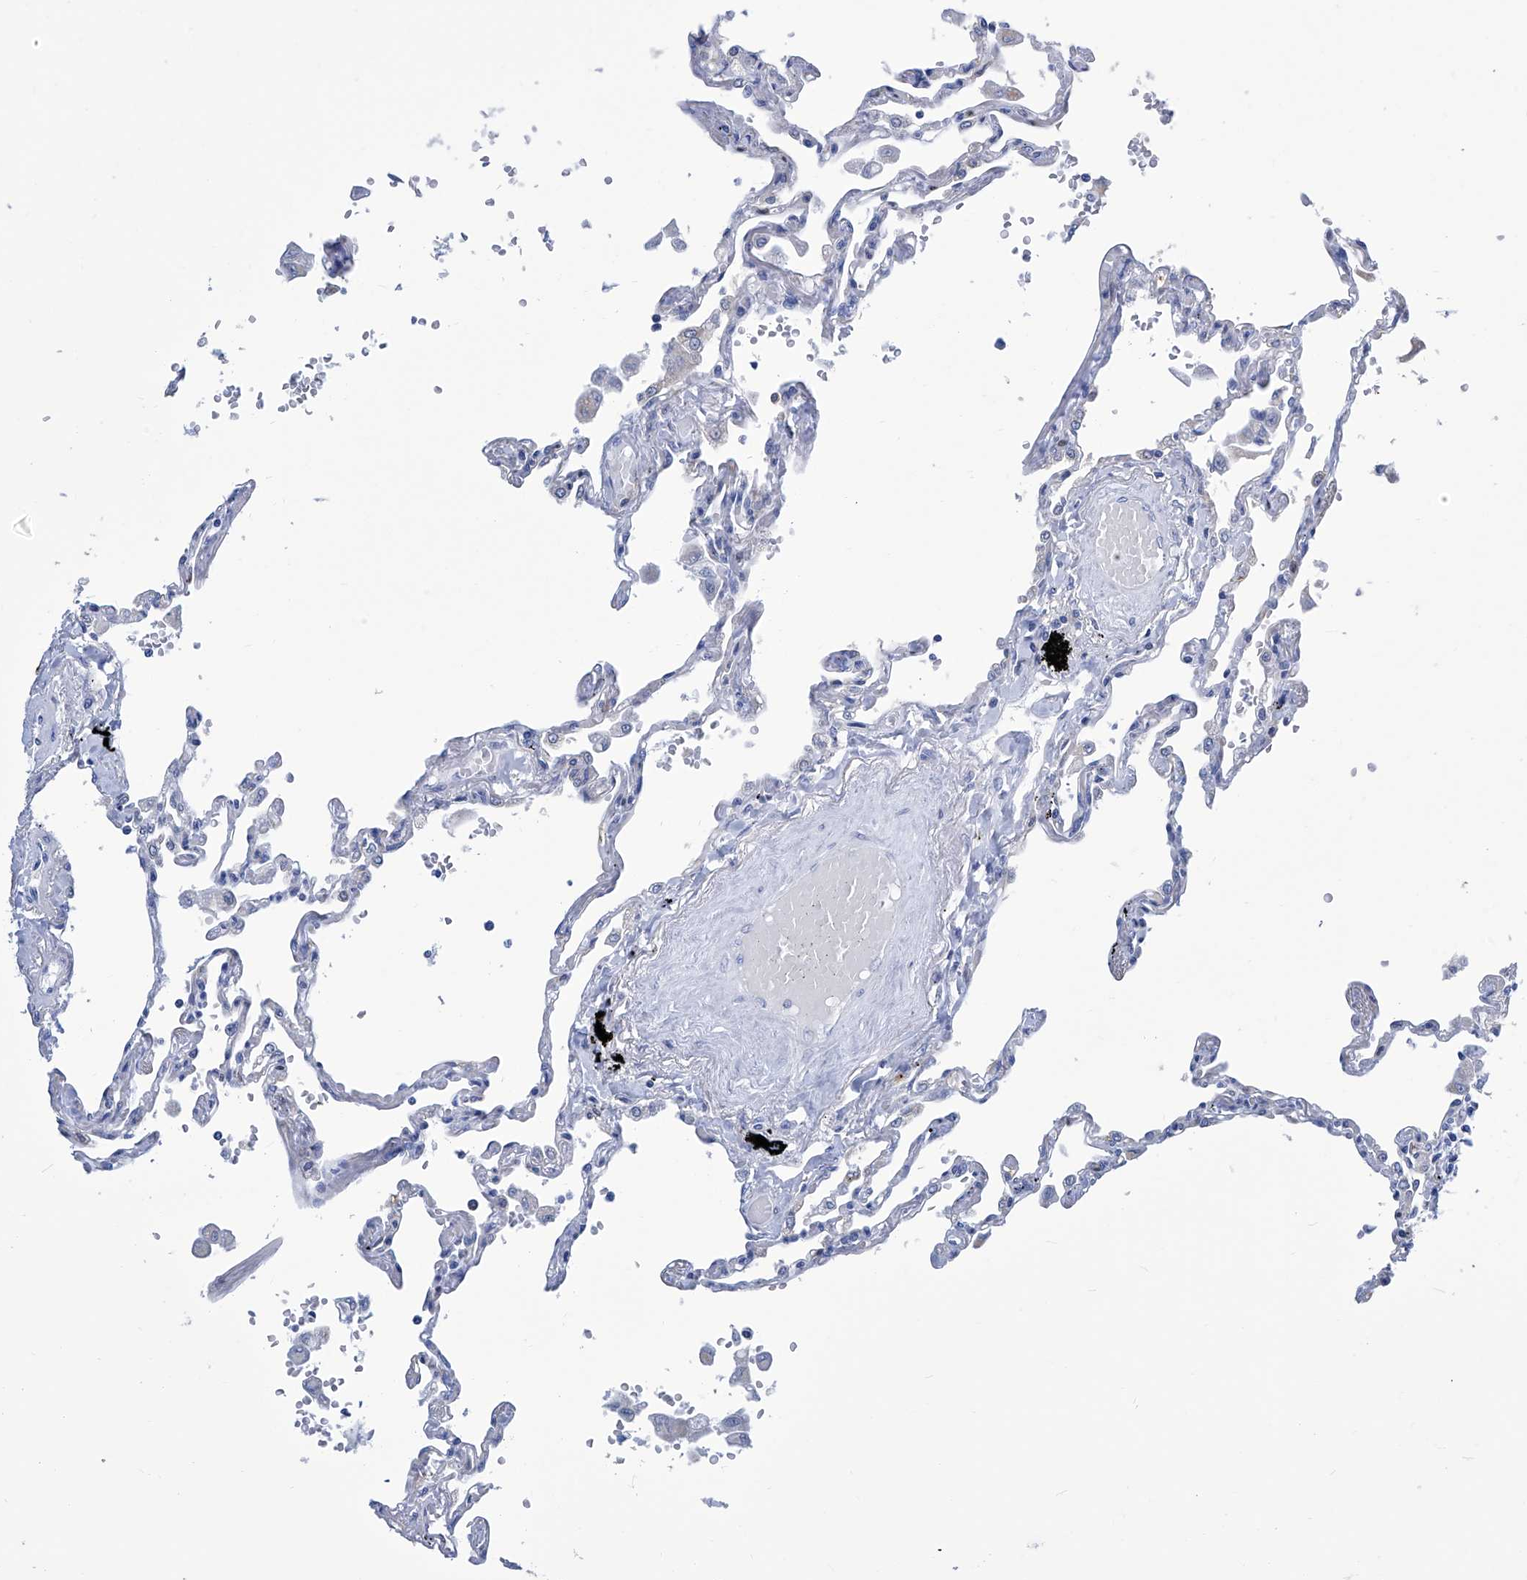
{"staining": {"intensity": "negative", "quantity": "none", "location": "none"}, "tissue": "lung", "cell_type": "Alveolar cells", "image_type": "normal", "snomed": [{"axis": "morphology", "description": "Normal tissue, NOS"}, {"axis": "topography", "description": "Lung"}], "caption": "Immunohistochemical staining of benign human lung exhibits no significant positivity in alveolar cells.", "gene": "IMPA2", "patient": {"sex": "female", "age": 67}}